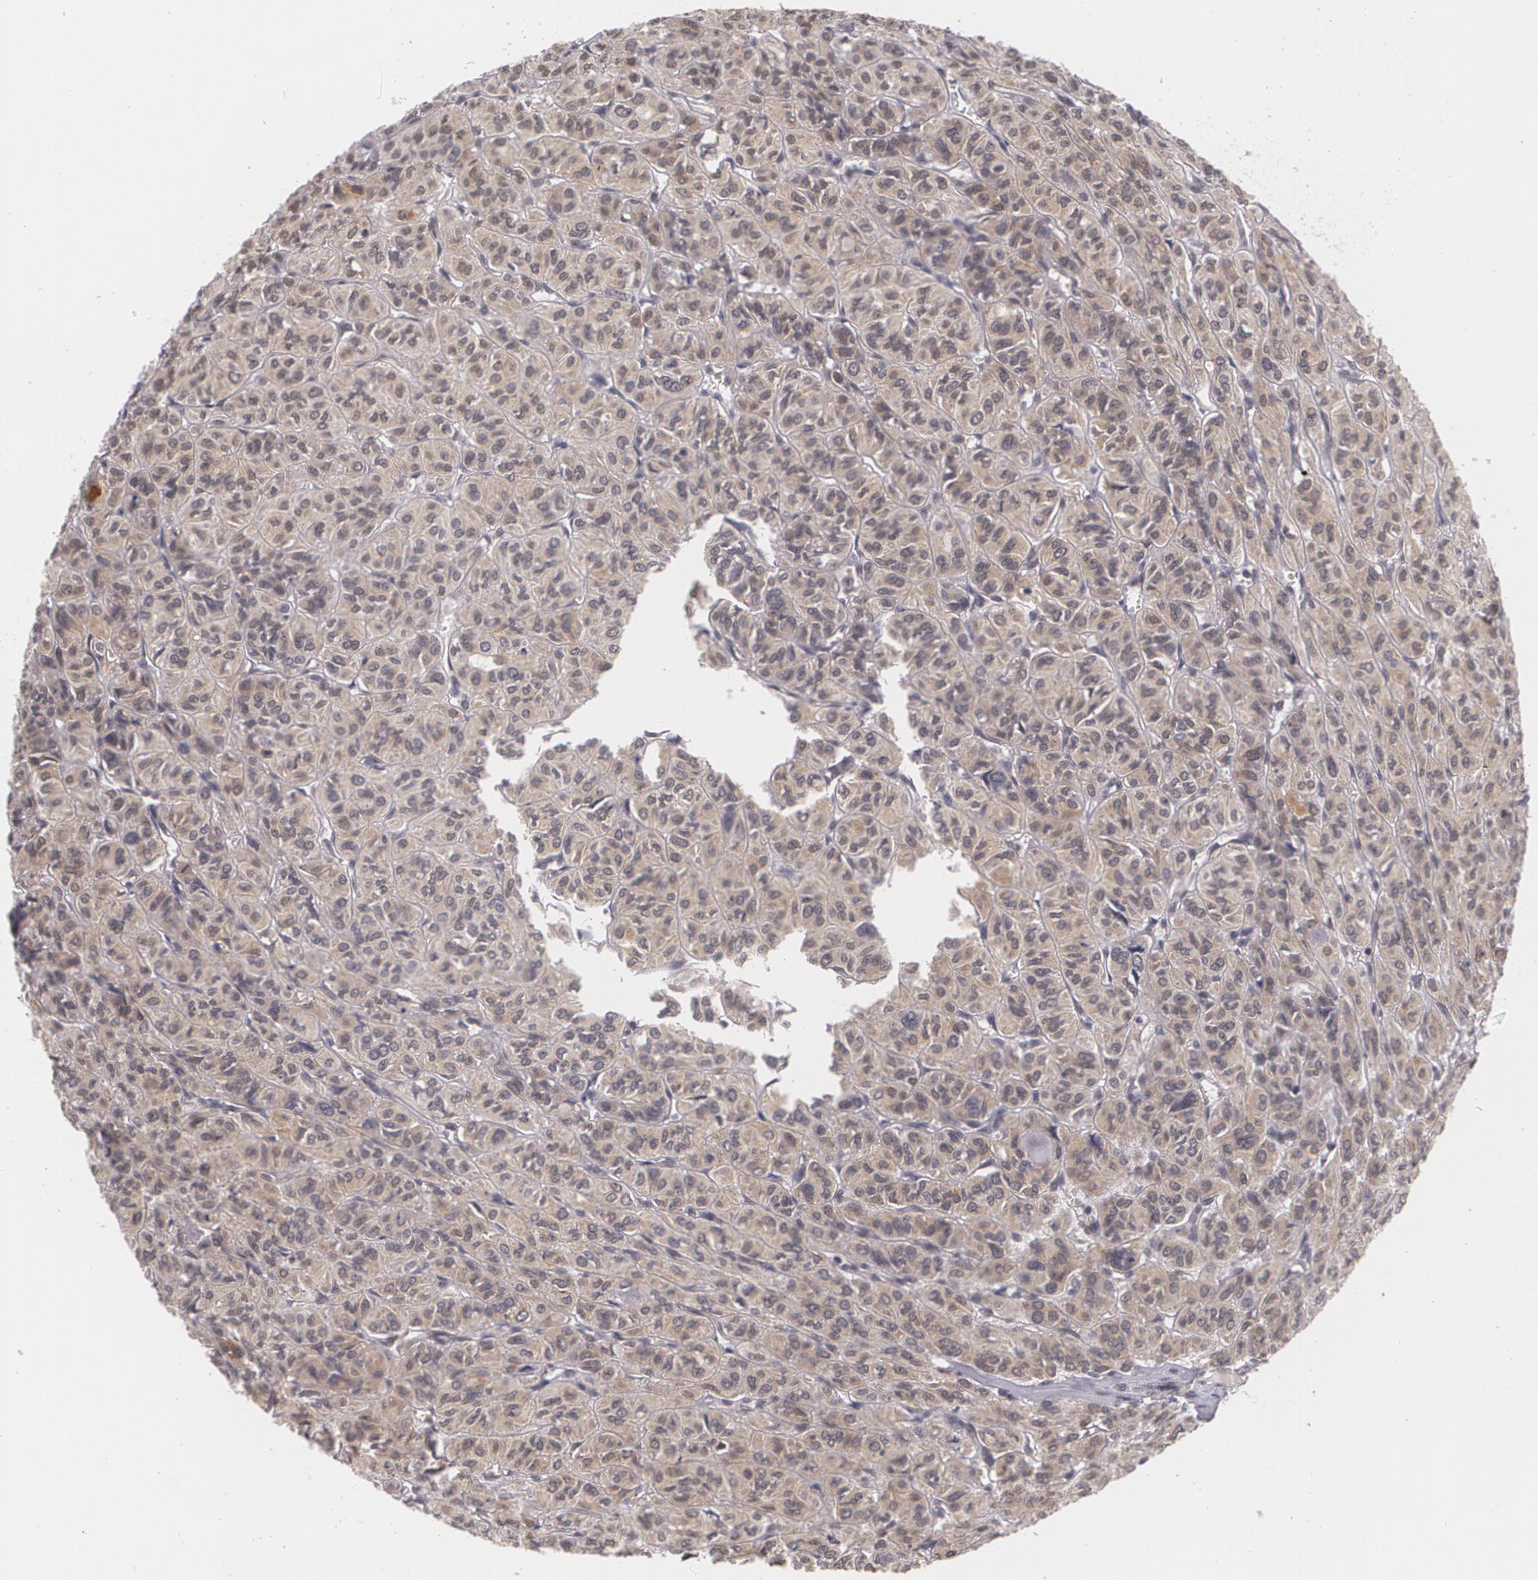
{"staining": {"intensity": "weak", "quantity": "25%-75%", "location": "cytoplasmic/membranous,nuclear"}, "tissue": "thyroid cancer", "cell_type": "Tumor cells", "image_type": "cancer", "snomed": [{"axis": "morphology", "description": "Follicular adenoma carcinoma, NOS"}, {"axis": "topography", "description": "Thyroid gland"}], "caption": "Weak cytoplasmic/membranous and nuclear expression is seen in about 25%-75% of tumor cells in thyroid follicular adenoma carcinoma. Immunohistochemistry (ihc) stains the protein in brown and the nuclei are stained blue.", "gene": "ALX1", "patient": {"sex": "female", "age": 71}}